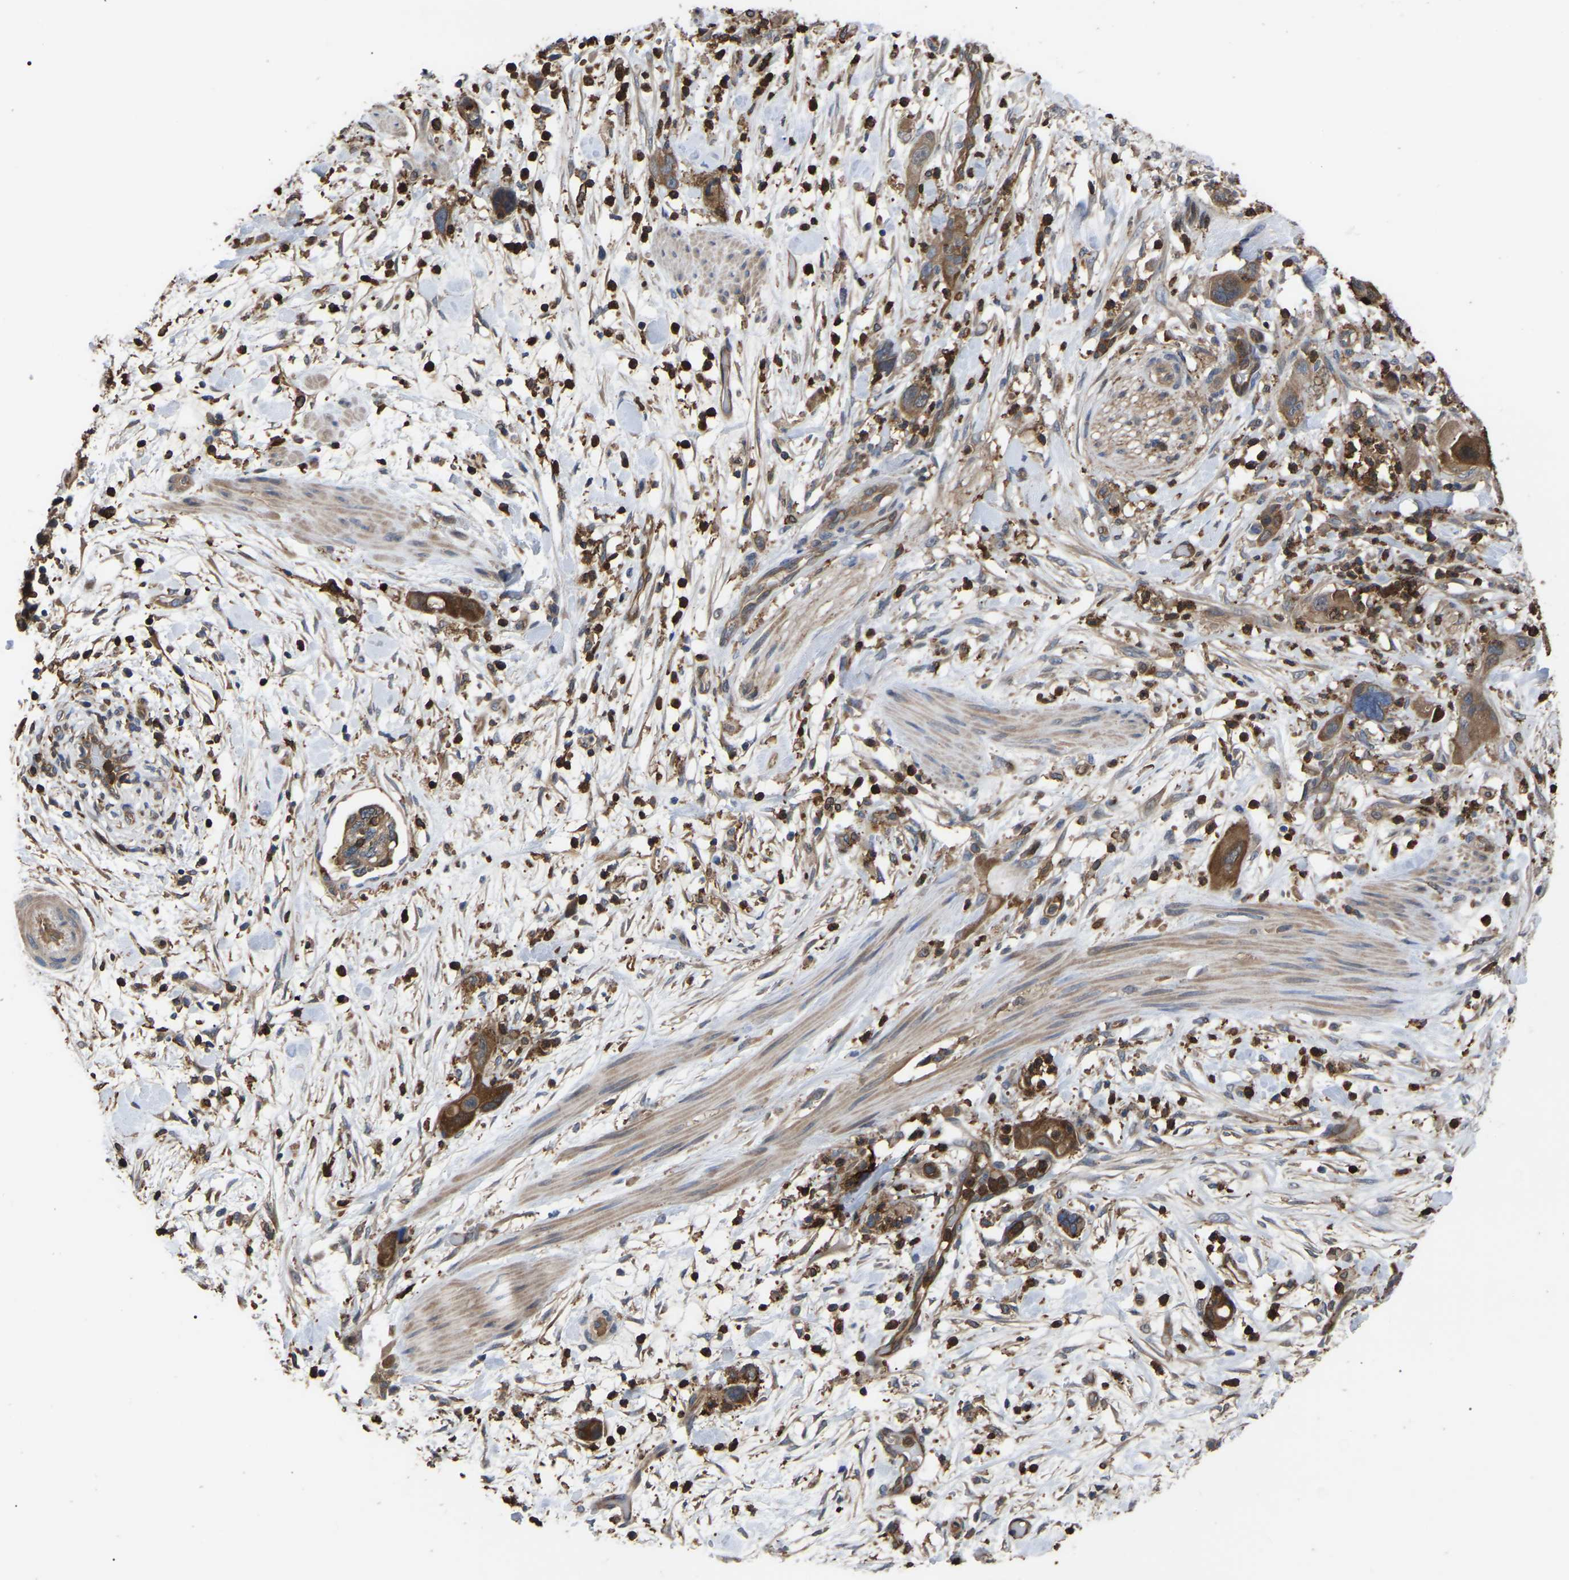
{"staining": {"intensity": "moderate", "quantity": ">75%", "location": "cytoplasmic/membranous"}, "tissue": "pancreatic cancer", "cell_type": "Tumor cells", "image_type": "cancer", "snomed": [{"axis": "morphology", "description": "Adenocarcinoma, NOS"}, {"axis": "topography", "description": "Pancreas"}], "caption": "Tumor cells show moderate cytoplasmic/membranous expression in about >75% of cells in adenocarcinoma (pancreatic). The staining was performed using DAB to visualize the protein expression in brown, while the nuclei were stained in blue with hematoxylin (Magnification: 20x).", "gene": "CIT", "patient": {"sex": "female", "age": 71}}